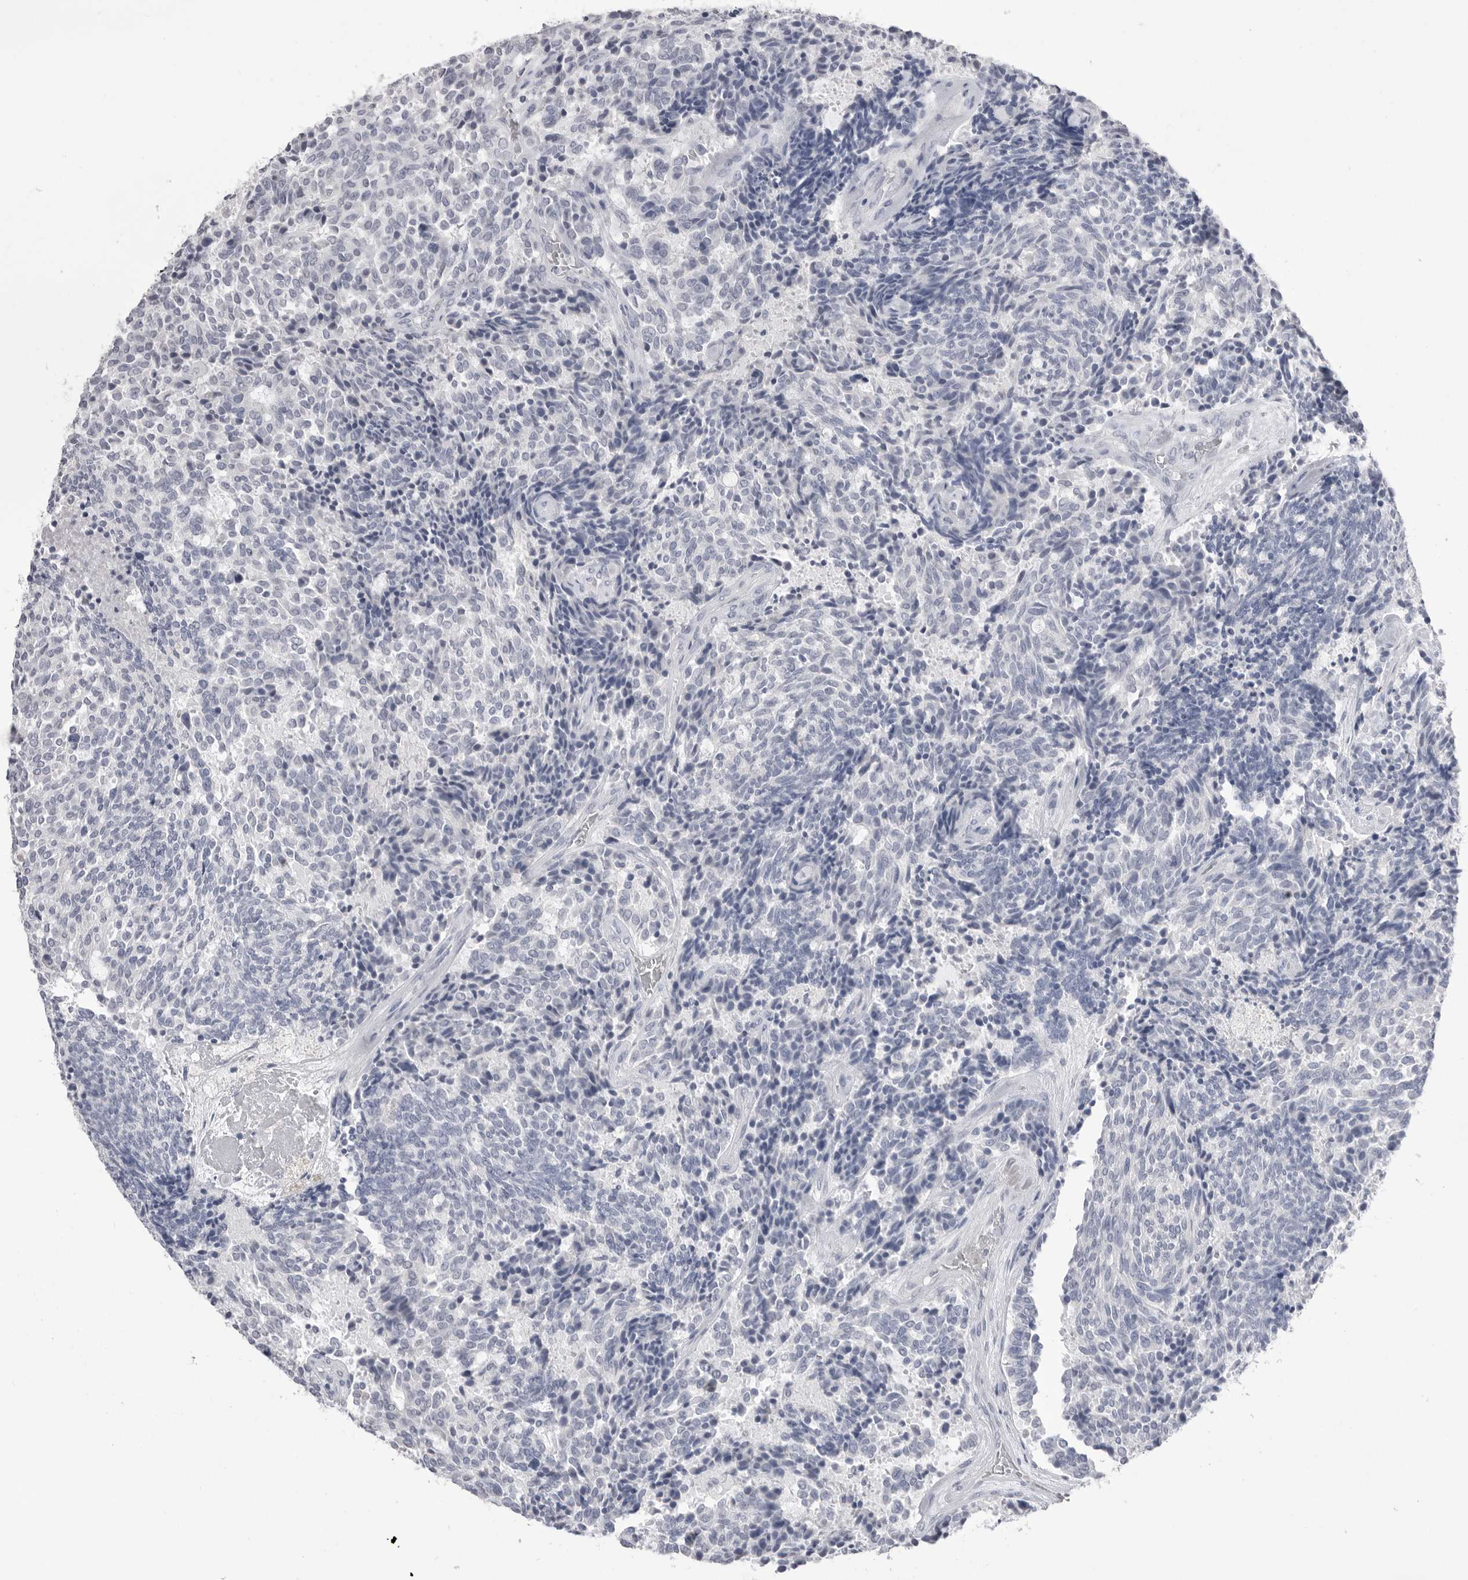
{"staining": {"intensity": "negative", "quantity": "none", "location": "none"}, "tissue": "carcinoid", "cell_type": "Tumor cells", "image_type": "cancer", "snomed": [{"axis": "morphology", "description": "Carcinoid, malignant, NOS"}, {"axis": "topography", "description": "Pancreas"}], "caption": "Protein analysis of carcinoid displays no significant staining in tumor cells.", "gene": "CPB1", "patient": {"sex": "female", "age": 54}}